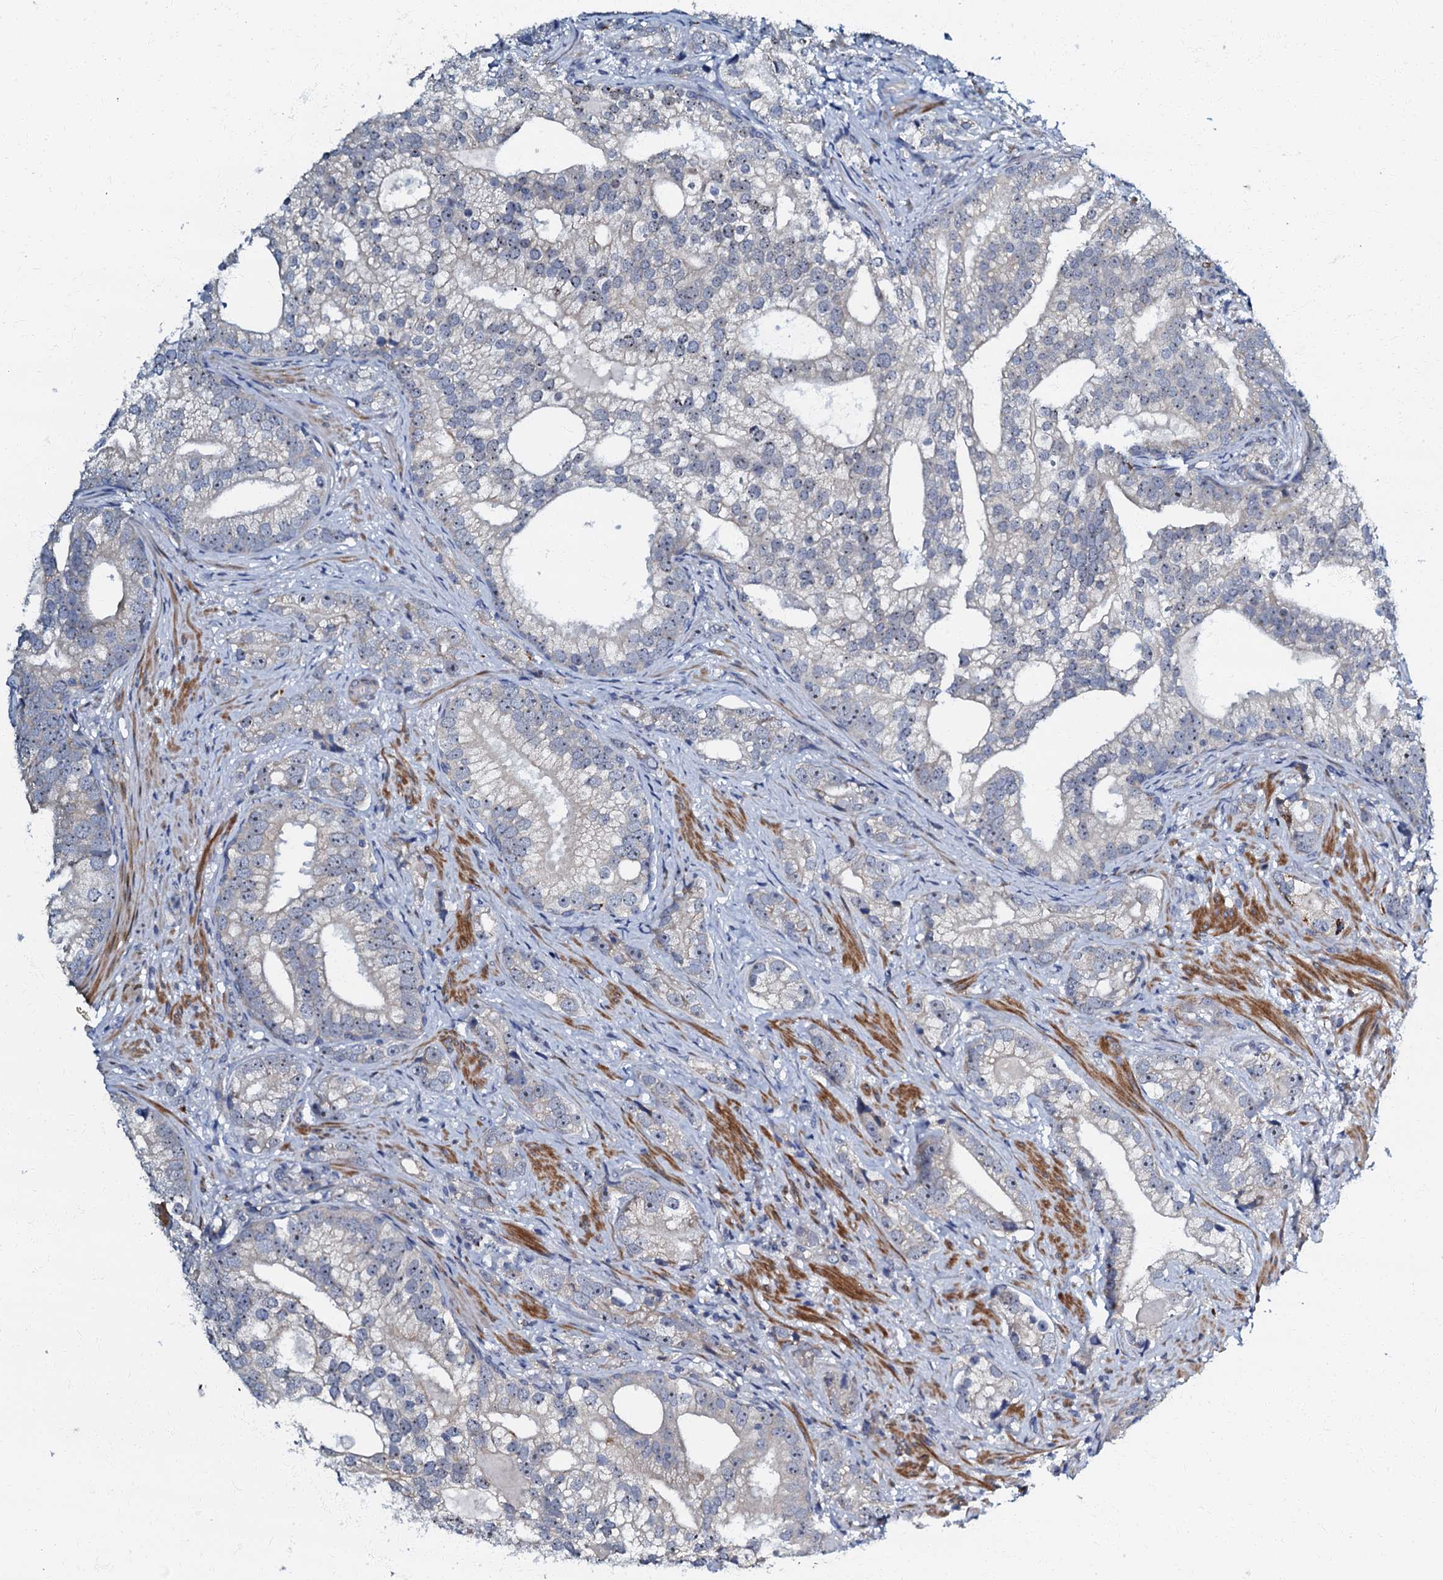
{"staining": {"intensity": "negative", "quantity": "none", "location": "none"}, "tissue": "prostate cancer", "cell_type": "Tumor cells", "image_type": "cancer", "snomed": [{"axis": "morphology", "description": "Adenocarcinoma, High grade"}, {"axis": "topography", "description": "Prostate"}], "caption": "This is an immunohistochemistry (IHC) photomicrograph of human prostate adenocarcinoma (high-grade). There is no expression in tumor cells.", "gene": "OLAH", "patient": {"sex": "male", "age": 75}}